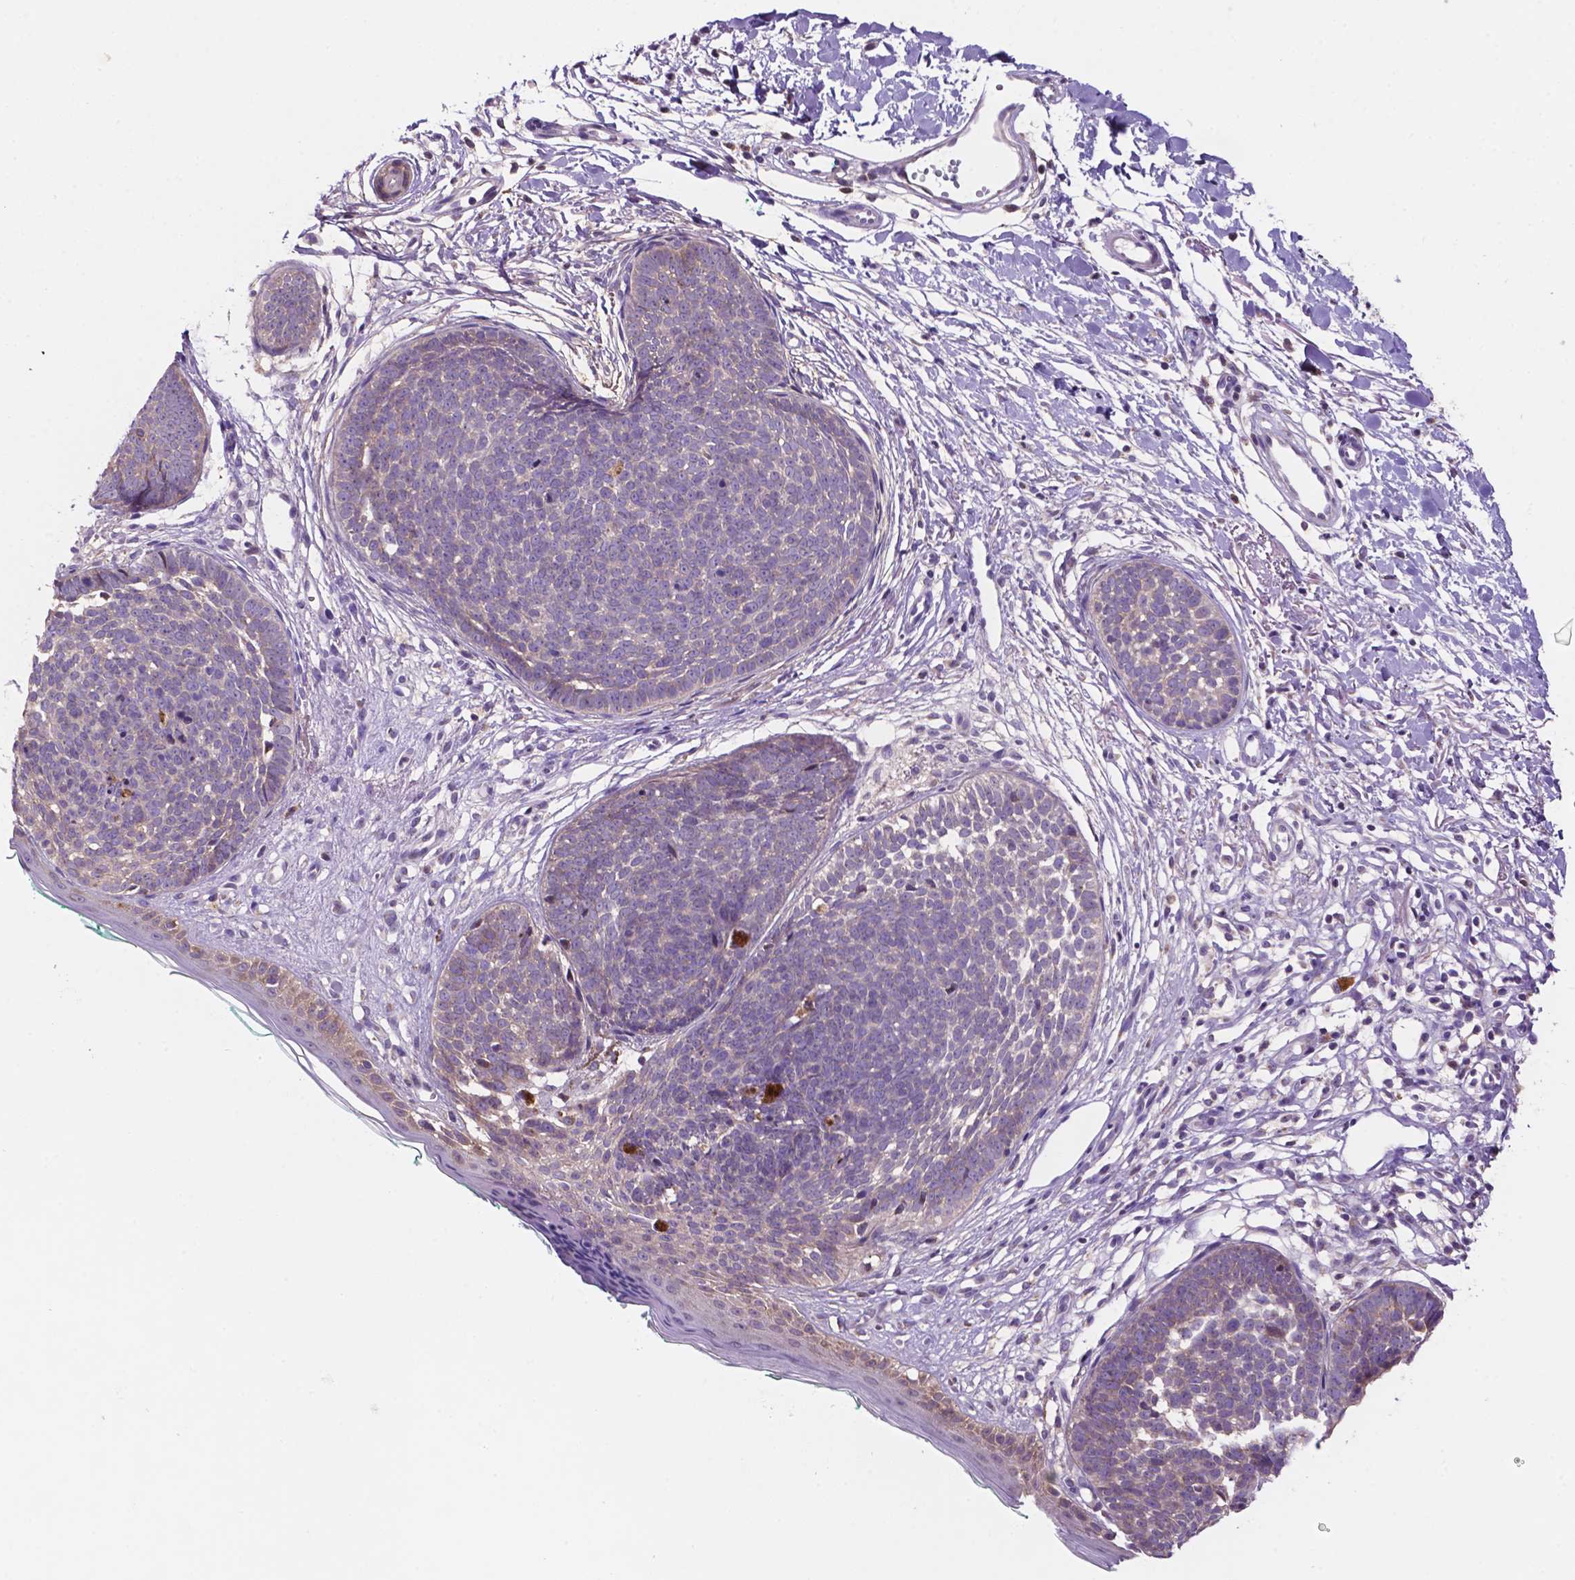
{"staining": {"intensity": "negative", "quantity": "none", "location": "none"}, "tissue": "skin cancer", "cell_type": "Tumor cells", "image_type": "cancer", "snomed": [{"axis": "morphology", "description": "Basal cell carcinoma"}, {"axis": "topography", "description": "Skin"}, {"axis": "topography", "description": "Skin of neck"}, {"axis": "topography", "description": "Skin of shoulder"}, {"axis": "topography", "description": "Skin of back"}], "caption": "An IHC micrograph of skin cancer is shown. There is no staining in tumor cells of skin cancer. The staining was performed using DAB (3,3'-diaminobenzidine) to visualize the protein expression in brown, while the nuclei were stained in blue with hematoxylin (Magnification: 20x).", "gene": "MKRN2OS", "patient": {"sex": "male", "age": 80}}